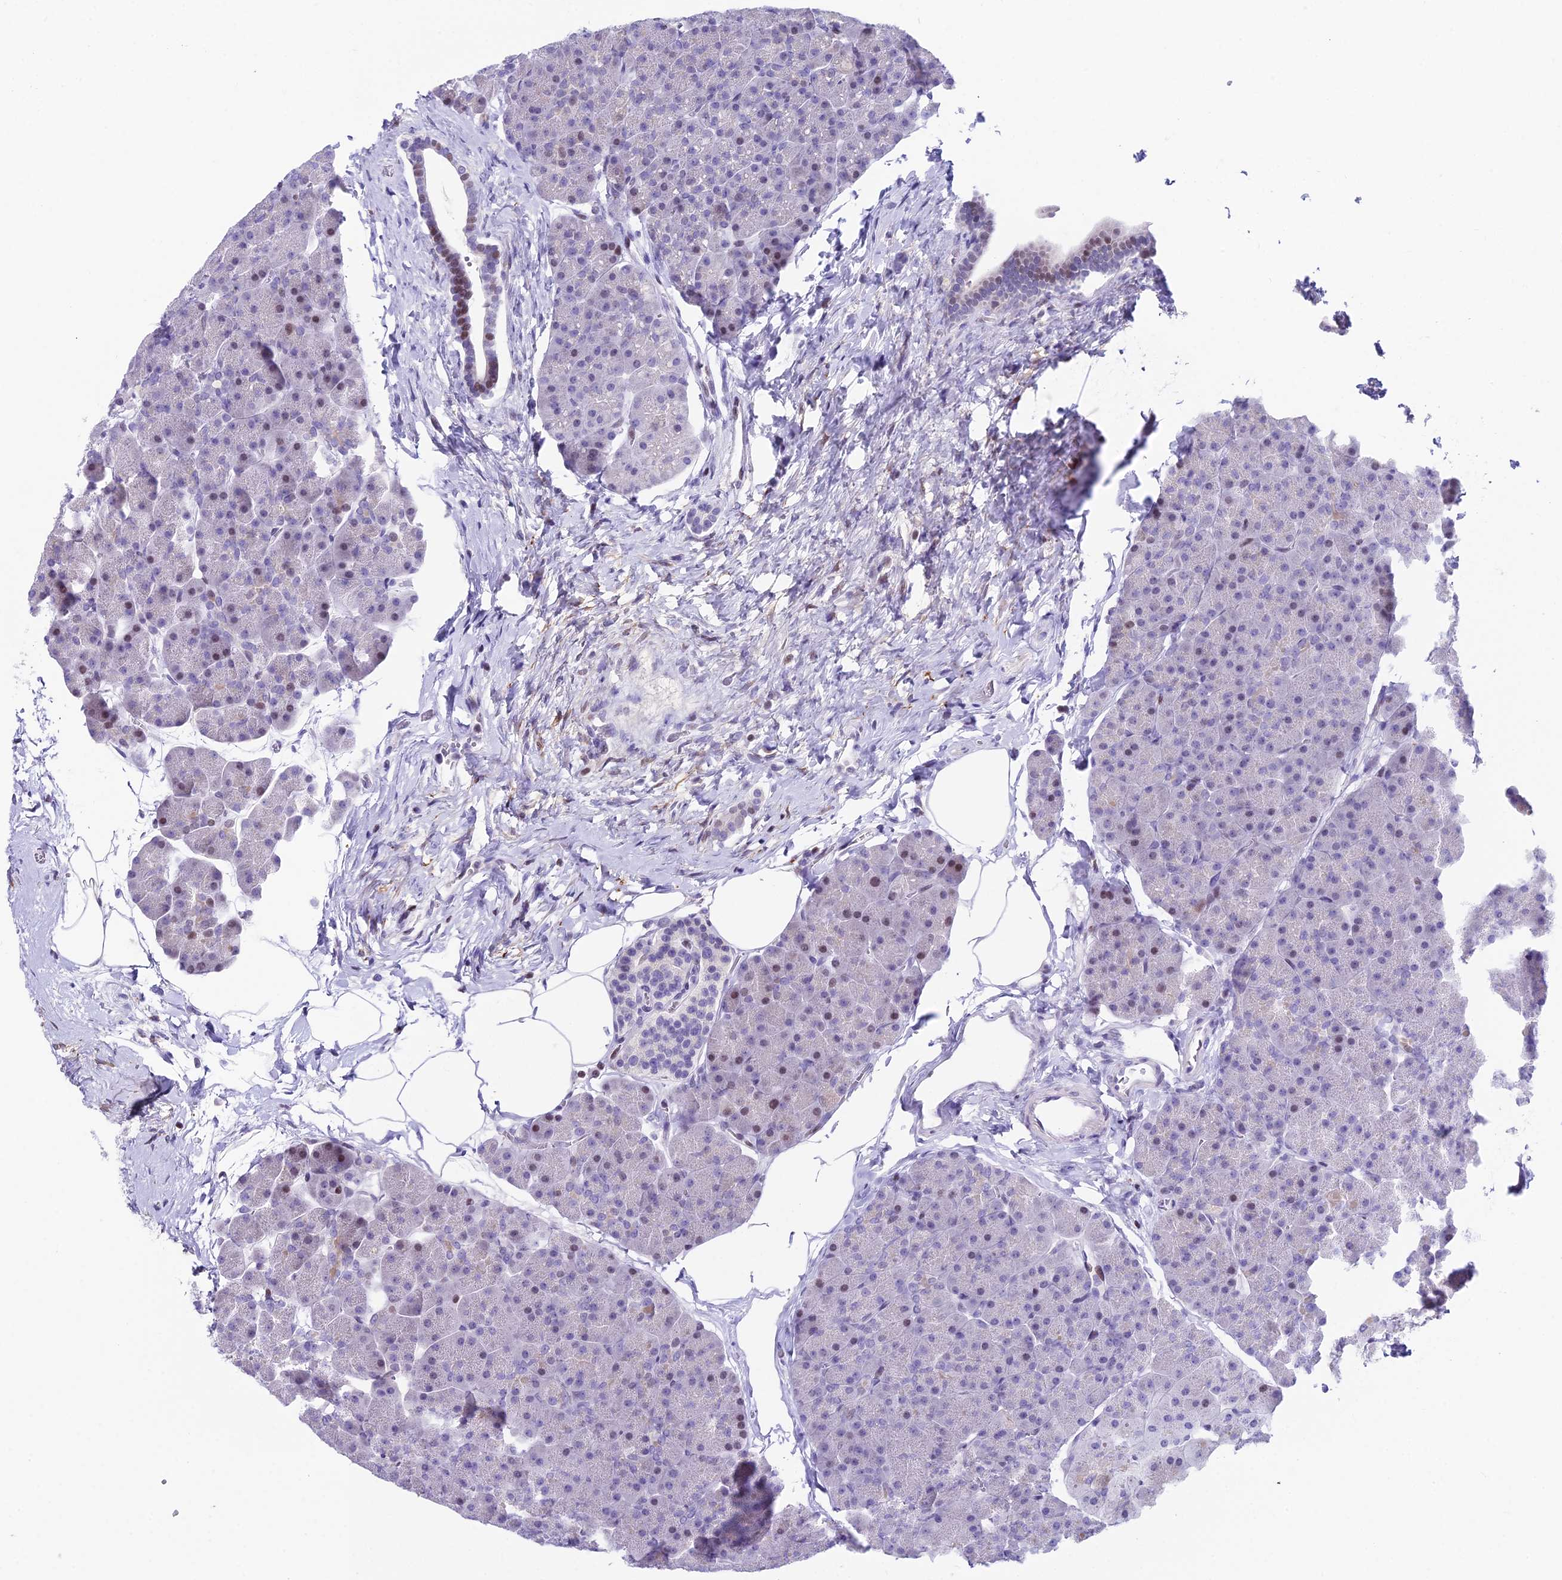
{"staining": {"intensity": "moderate", "quantity": "<25%", "location": "nuclear"}, "tissue": "pancreas", "cell_type": "Exocrine glandular cells", "image_type": "normal", "snomed": [{"axis": "morphology", "description": "Normal tissue, NOS"}, {"axis": "topography", "description": "Pancreas"}], "caption": "Human pancreas stained with a brown dye exhibits moderate nuclear positive expression in about <25% of exocrine glandular cells.", "gene": "CC2D2A", "patient": {"sex": "male", "age": 36}}